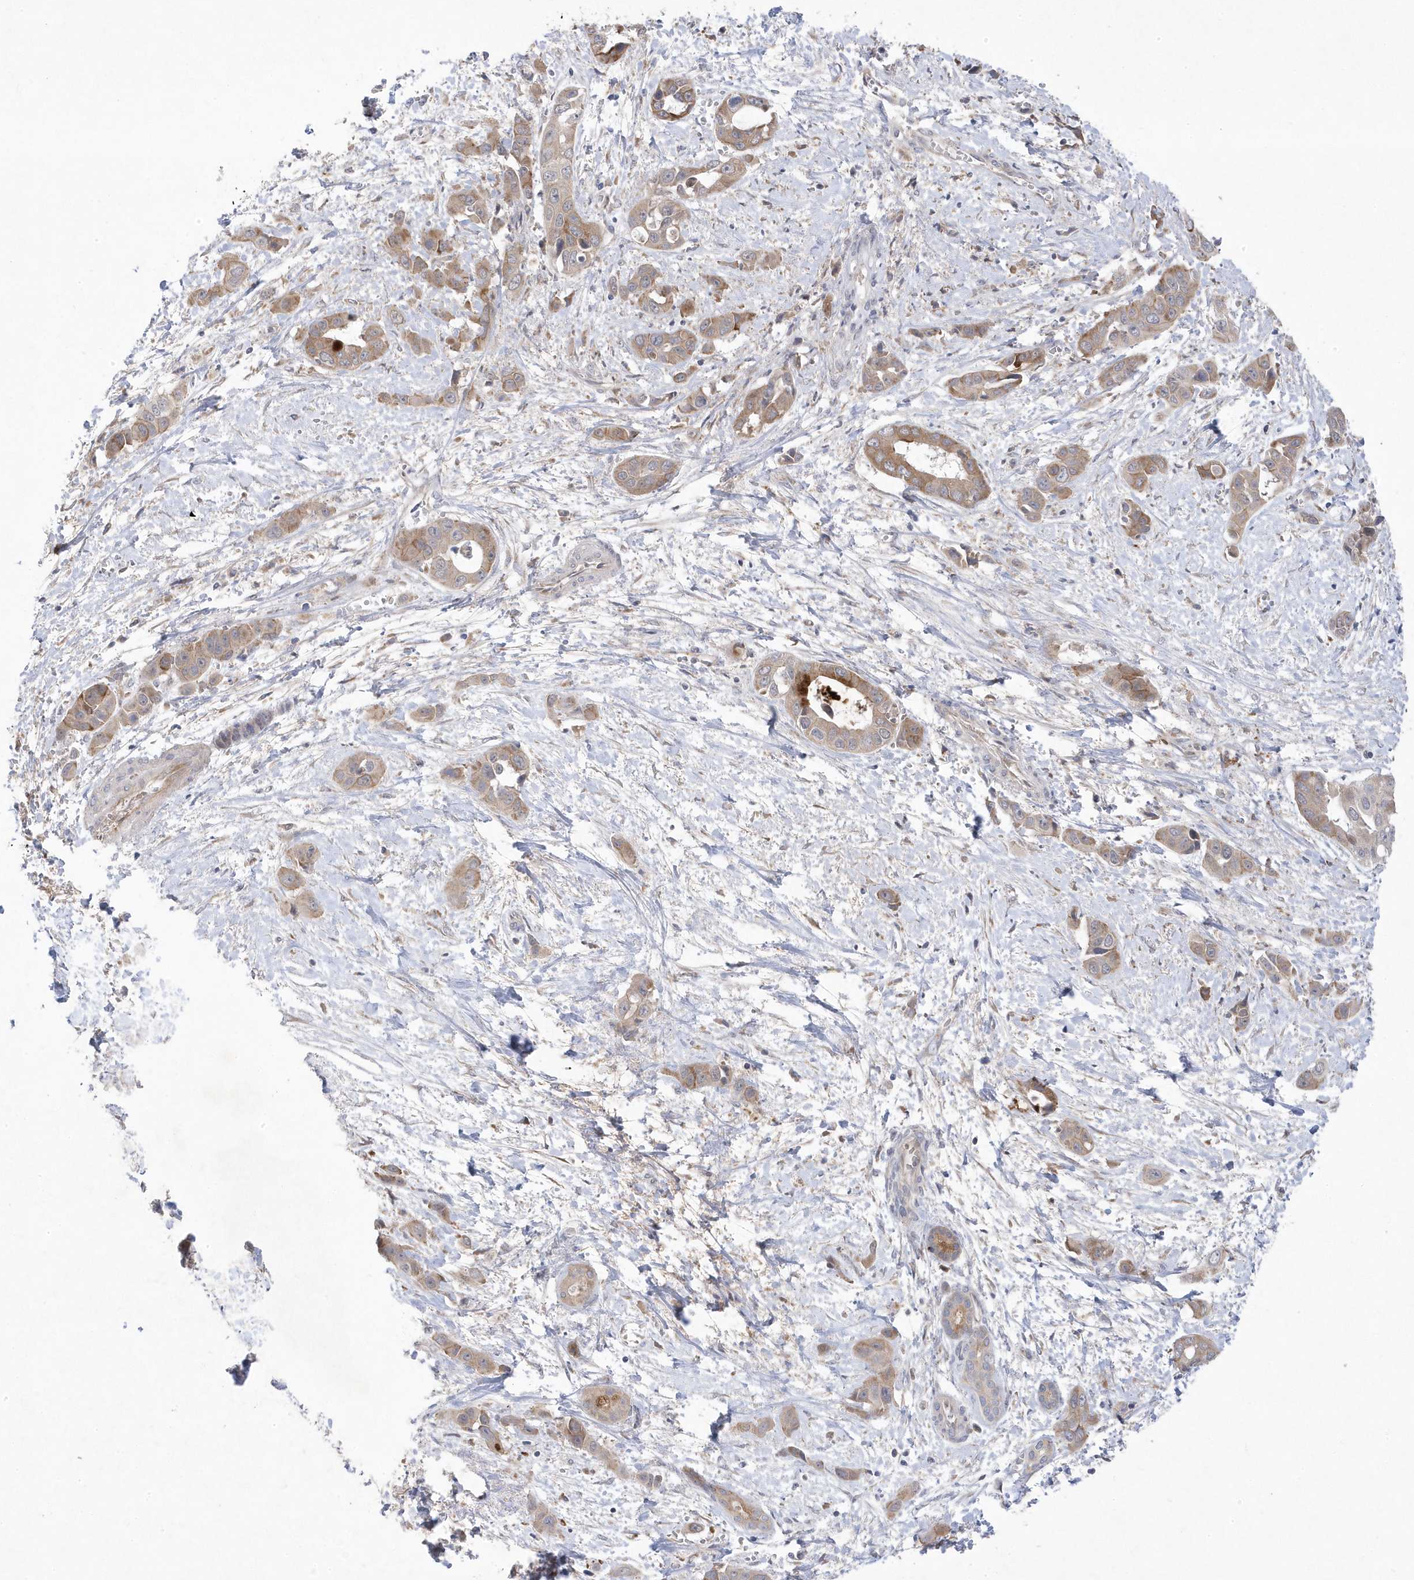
{"staining": {"intensity": "weak", "quantity": ">75%", "location": "cytoplasmic/membranous"}, "tissue": "liver cancer", "cell_type": "Tumor cells", "image_type": "cancer", "snomed": [{"axis": "morphology", "description": "Cholangiocarcinoma"}, {"axis": "topography", "description": "Liver"}], "caption": "Immunohistochemical staining of liver cholangiocarcinoma demonstrates weak cytoplasmic/membranous protein positivity in about >75% of tumor cells.", "gene": "ANAPC1", "patient": {"sex": "female", "age": 52}}